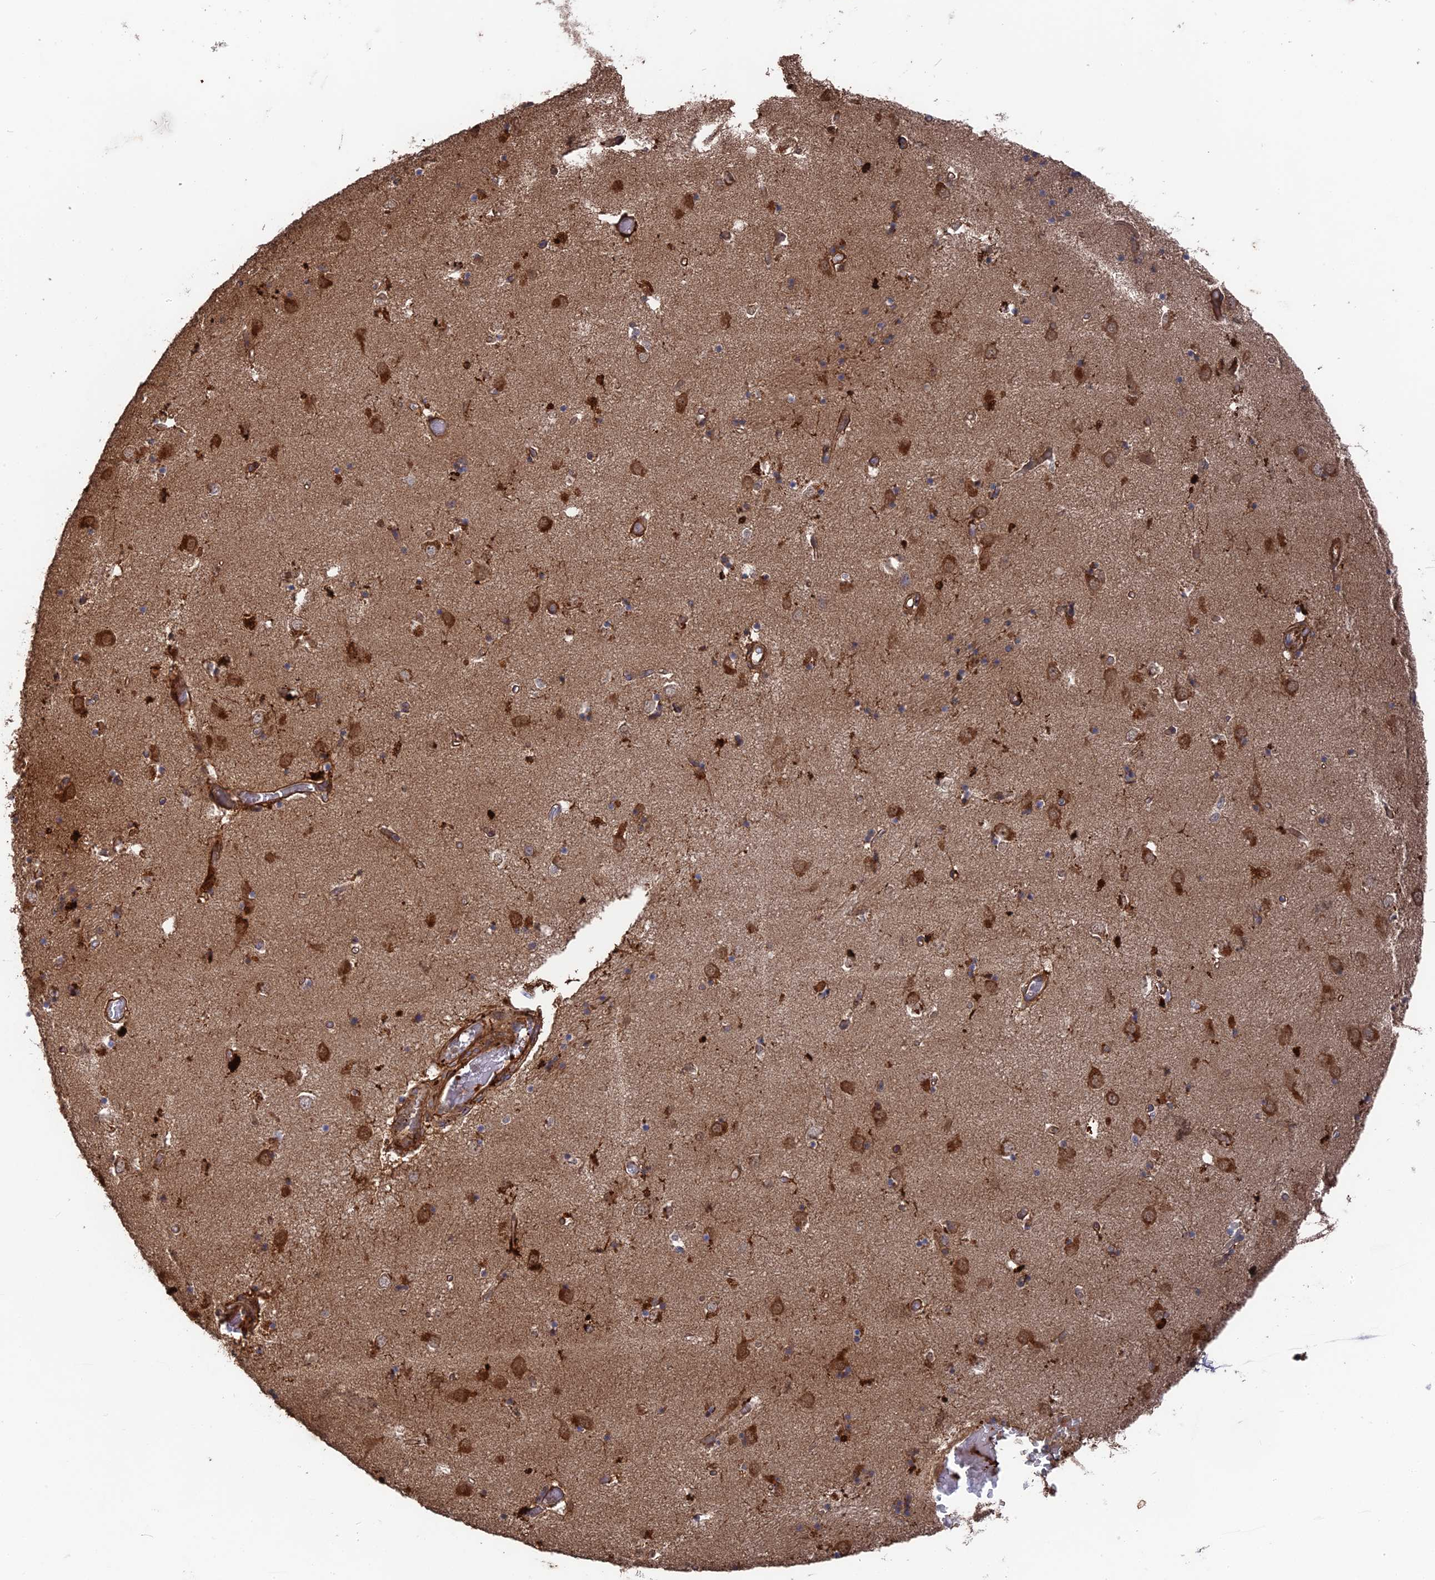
{"staining": {"intensity": "moderate", "quantity": ">75%", "location": "cytoplasmic/membranous"}, "tissue": "caudate", "cell_type": "Glial cells", "image_type": "normal", "snomed": [{"axis": "morphology", "description": "Normal tissue, NOS"}, {"axis": "topography", "description": "Lateral ventricle wall"}], "caption": "IHC (DAB (3,3'-diaminobenzidine)) staining of normal caudate shows moderate cytoplasmic/membranous protein positivity in approximately >75% of glial cells. (DAB (3,3'-diaminobenzidine) = brown stain, brightfield microscopy at high magnification).", "gene": "DEF8", "patient": {"sex": "male", "age": 70}}